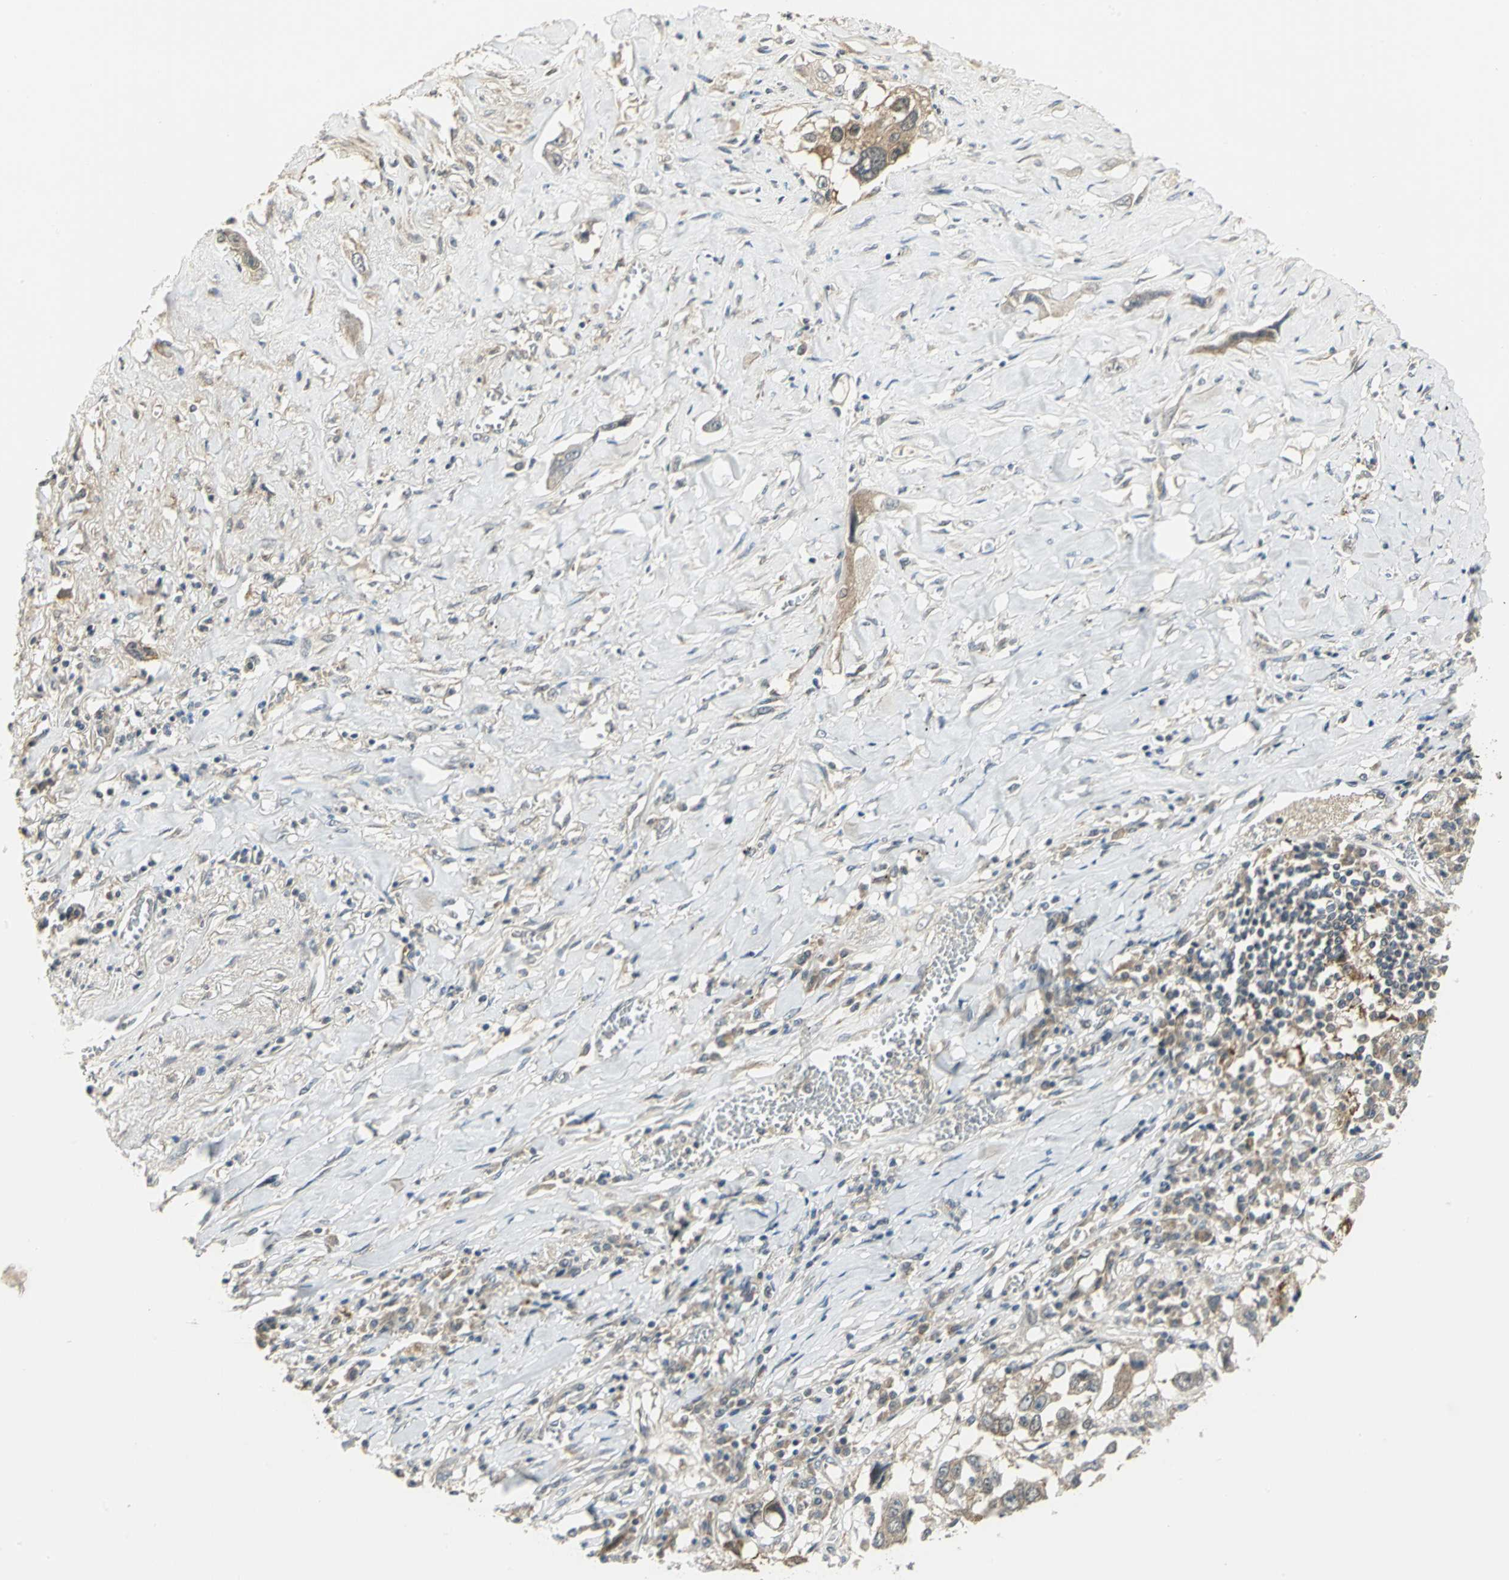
{"staining": {"intensity": "weak", "quantity": ">75%", "location": "cytoplasmic/membranous"}, "tissue": "lung cancer", "cell_type": "Tumor cells", "image_type": "cancer", "snomed": [{"axis": "morphology", "description": "Squamous cell carcinoma, NOS"}, {"axis": "topography", "description": "Lung"}], "caption": "The photomicrograph demonstrates immunohistochemical staining of lung cancer (squamous cell carcinoma). There is weak cytoplasmic/membranous positivity is present in approximately >75% of tumor cells.", "gene": "MAPK8IP3", "patient": {"sex": "male", "age": 71}}